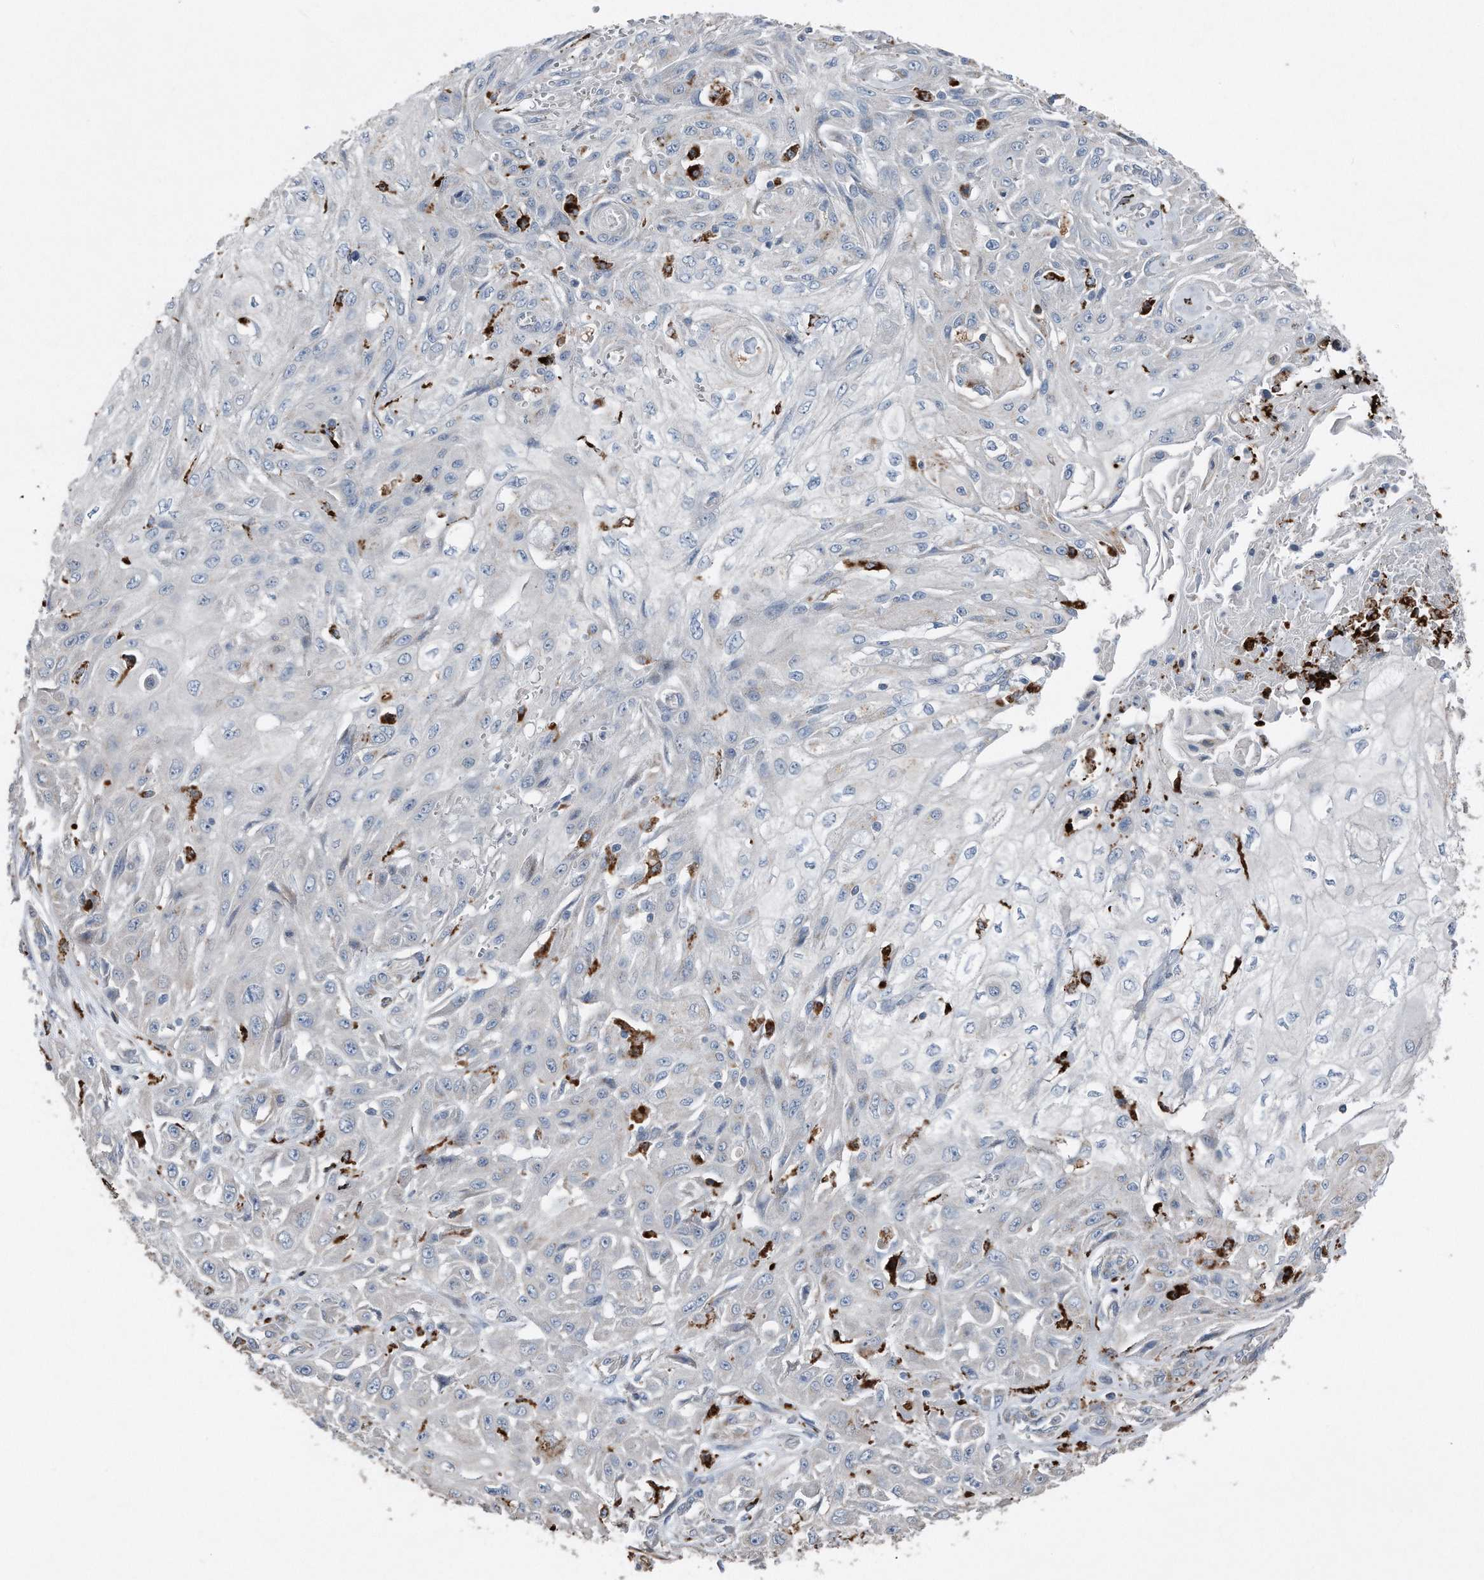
{"staining": {"intensity": "negative", "quantity": "none", "location": "none"}, "tissue": "skin cancer", "cell_type": "Tumor cells", "image_type": "cancer", "snomed": [{"axis": "morphology", "description": "Squamous cell carcinoma, NOS"}, {"axis": "morphology", "description": "Squamous cell carcinoma, metastatic, NOS"}, {"axis": "topography", "description": "Skin"}, {"axis": "topography", "description": "Lymph node"}], "caption": "There is no significant expression in tumor cells of skin cancer. The staining is performed using DAB (3,3'-diaminobenzidine) brown chromogen with nuclei counter-stained in using hematoxylin.", "gene": "ZNF772", "patient": {"sex": "male", "age": 75}}